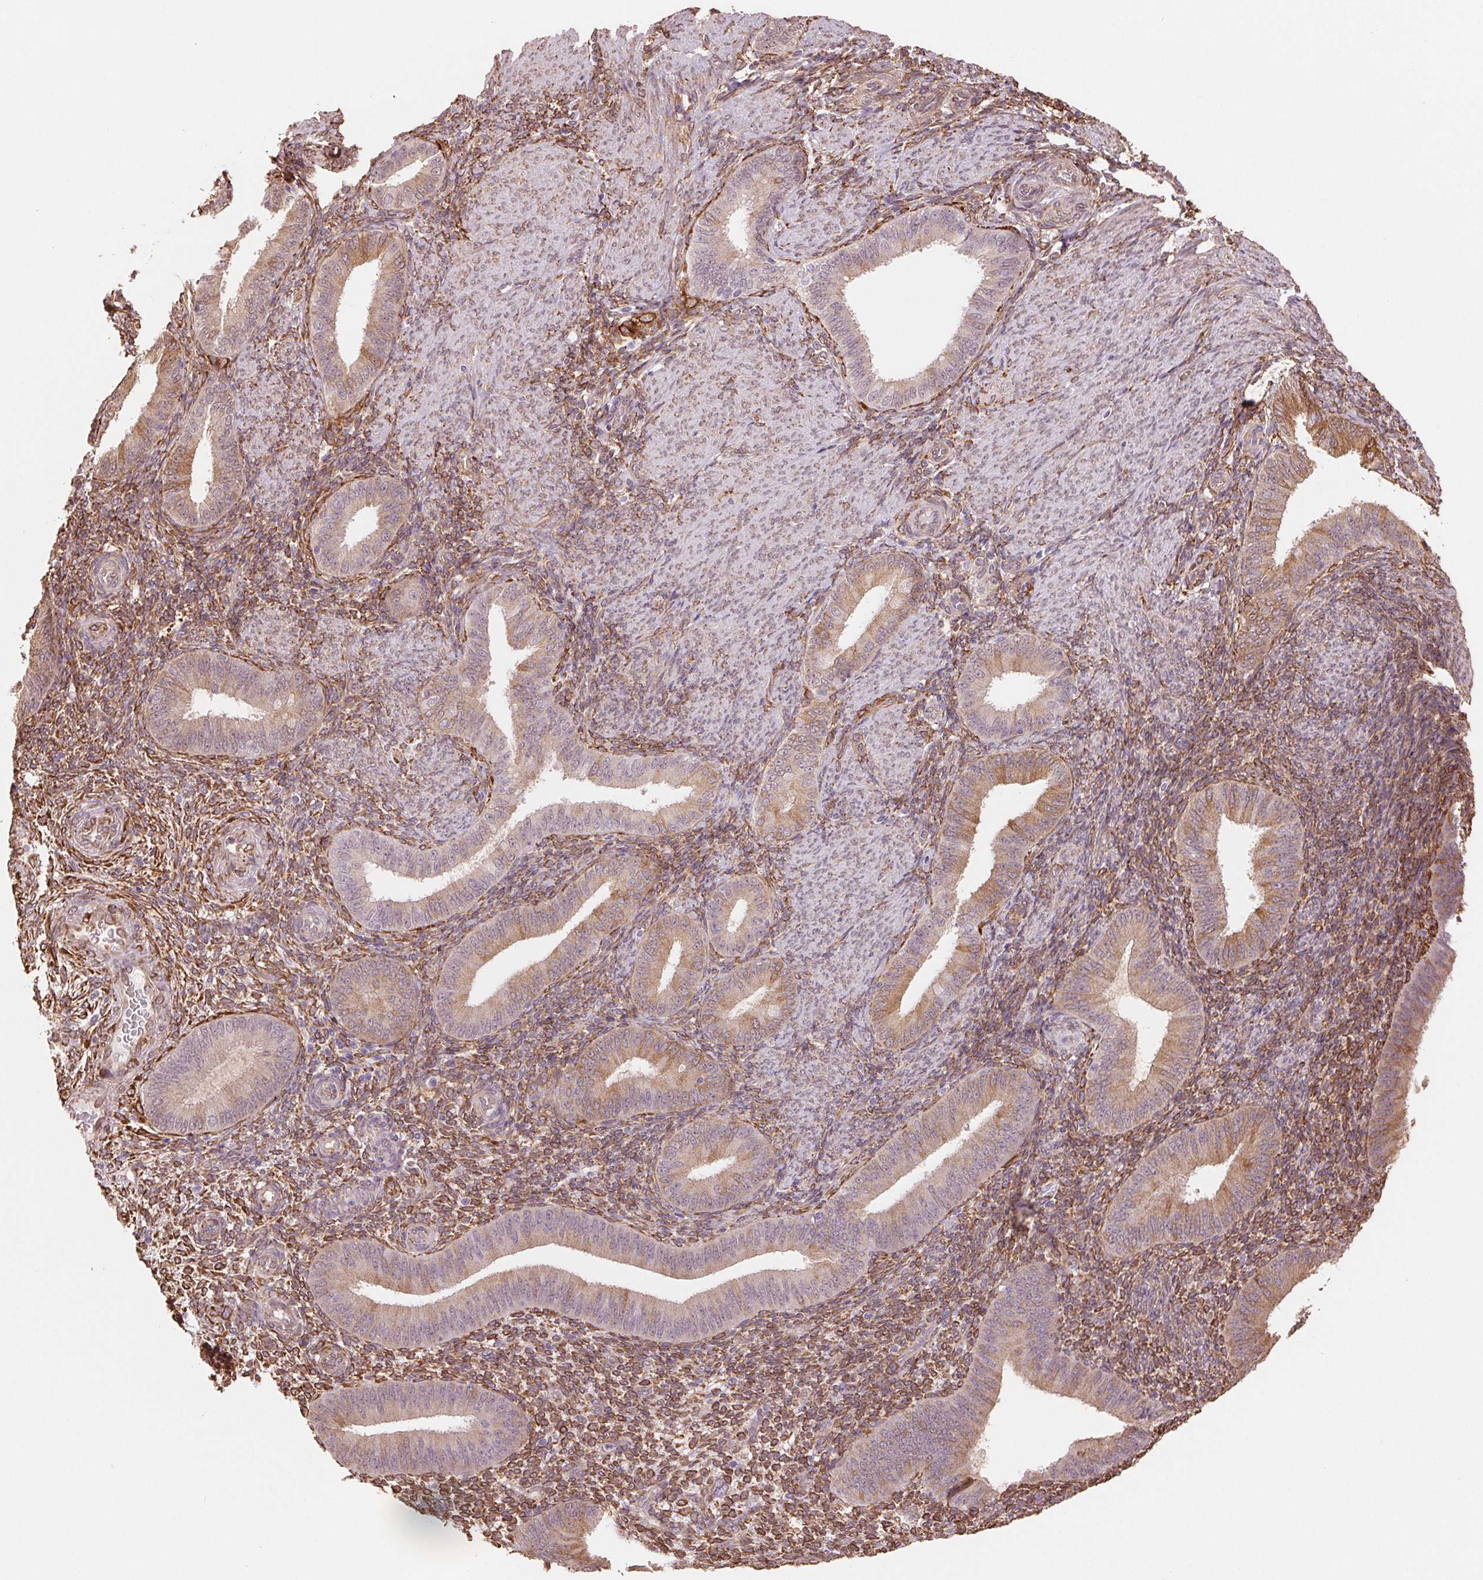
{"staining": {"intensity": "moderate", "quantity": ">75%", "location": "cytoplasmic/membranous"}, "tissue": "endometrium", "cell_type": "Cells in endometrial stroma", "image_type": "normal", "snomed": [{"axis": "morphology", "description": "Normal tissue, NOS"}, {"axis": "topography", "description": "Endometrium"}], "caption": "Protein analysis of normal endometrium shows moderate cytoplasmic/membranous expression in about >75% of cells in endometrial stroma. (DAB (3,3'-diaminobenzidine) IHC, brown staining for protein, blue staining for nuclei).", "gene": "FKBP10", "patient": {"sex": "female", "age": 39}}